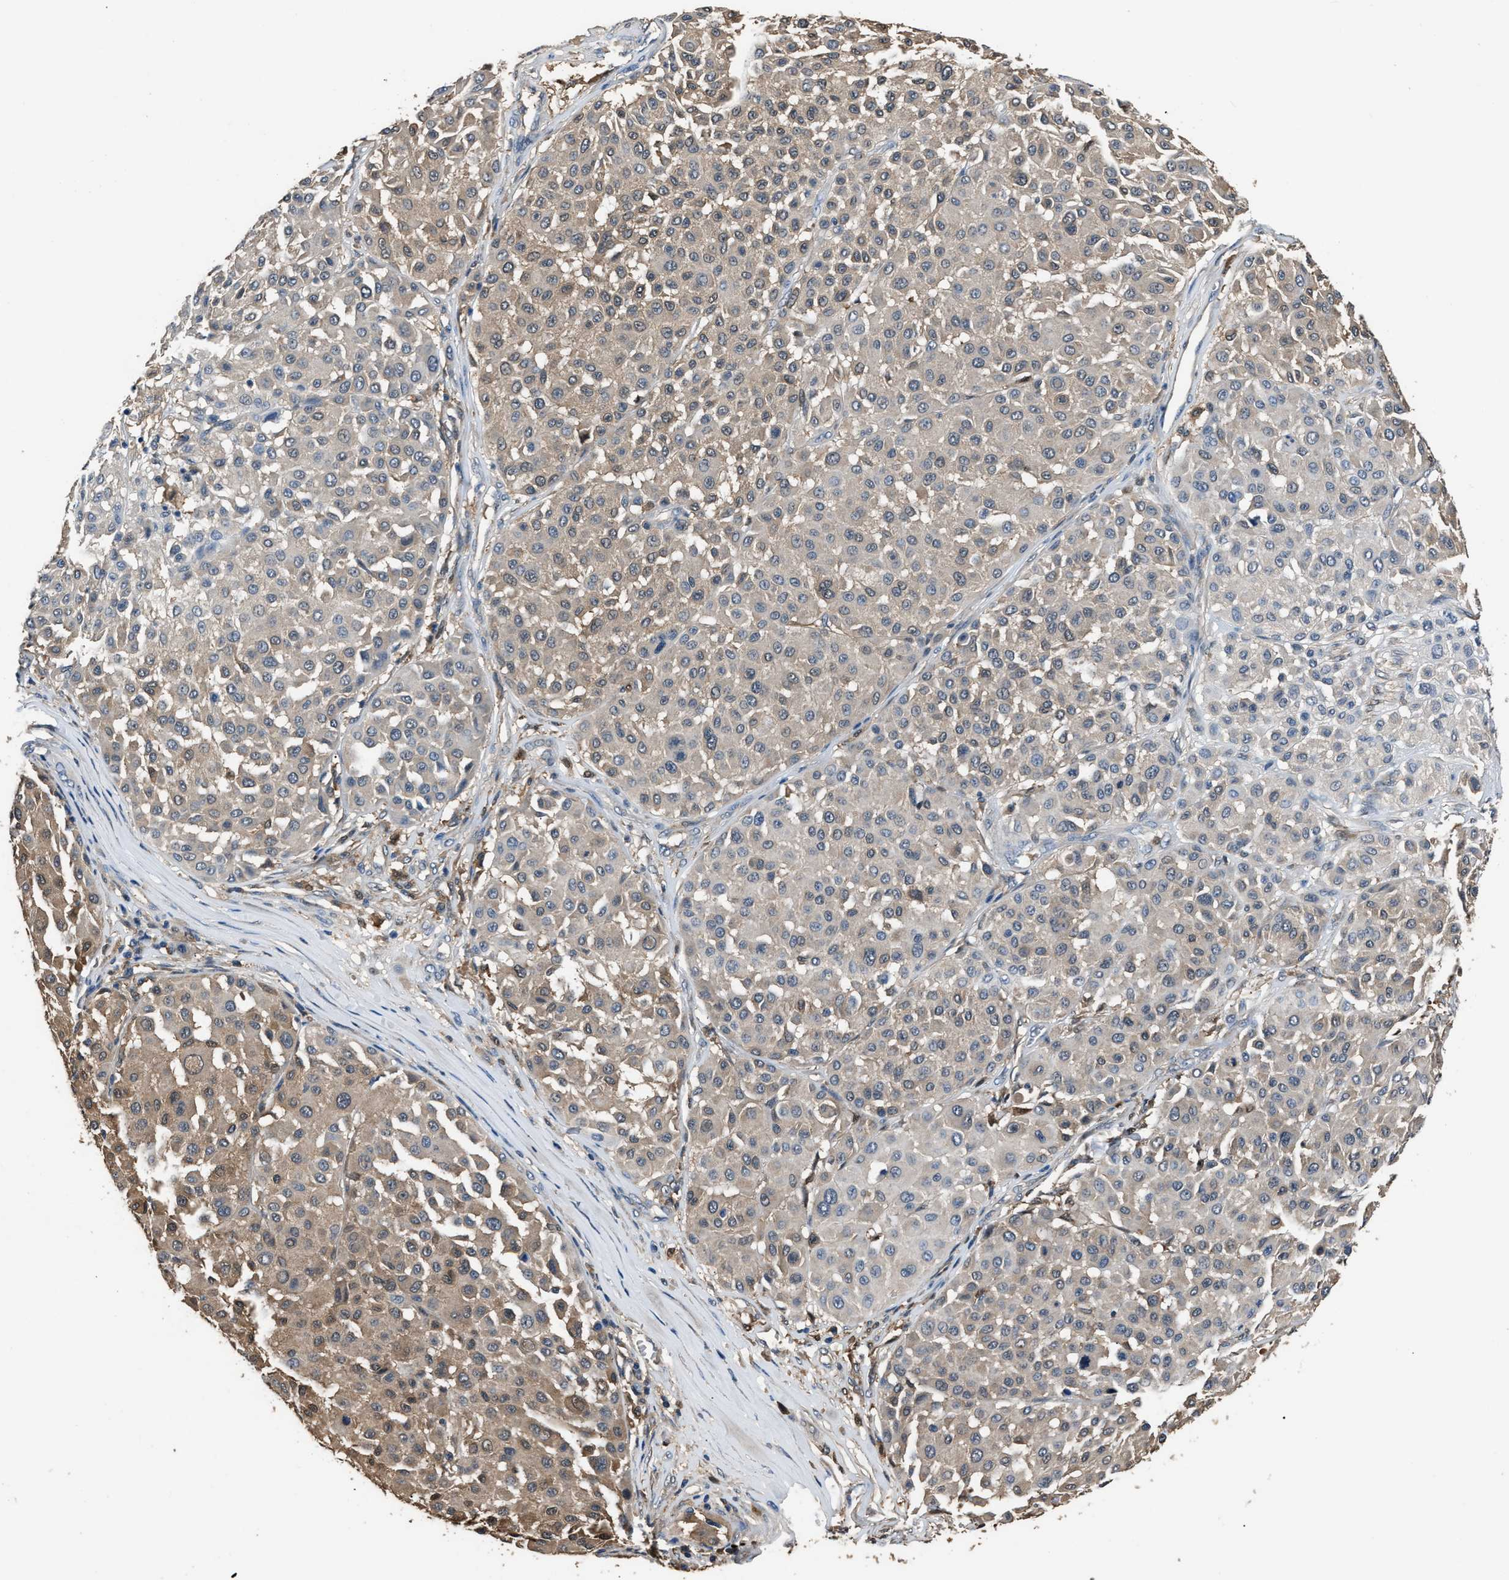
{"staining": {"intensity": "weak", "quantity": "25%-75%", "location": "cytoplasmic/membranous"}, "tissue": "melanoma", "cell_type": "Tumor cells", "image_type": "cancer", "snomed": [{"axis": "morphology", "description": "Malignant melanoma, Metastatic site"}, {"axis": "topography", "description": "Soft tissue"}], "caption": "Protein staining demonstrates weak cytoplasmic/membranous positivity in about 25%-75% of tumor cells in melanoma.", "gene": "GSTP1", "patient": {"sex": "male", "age": 41}}